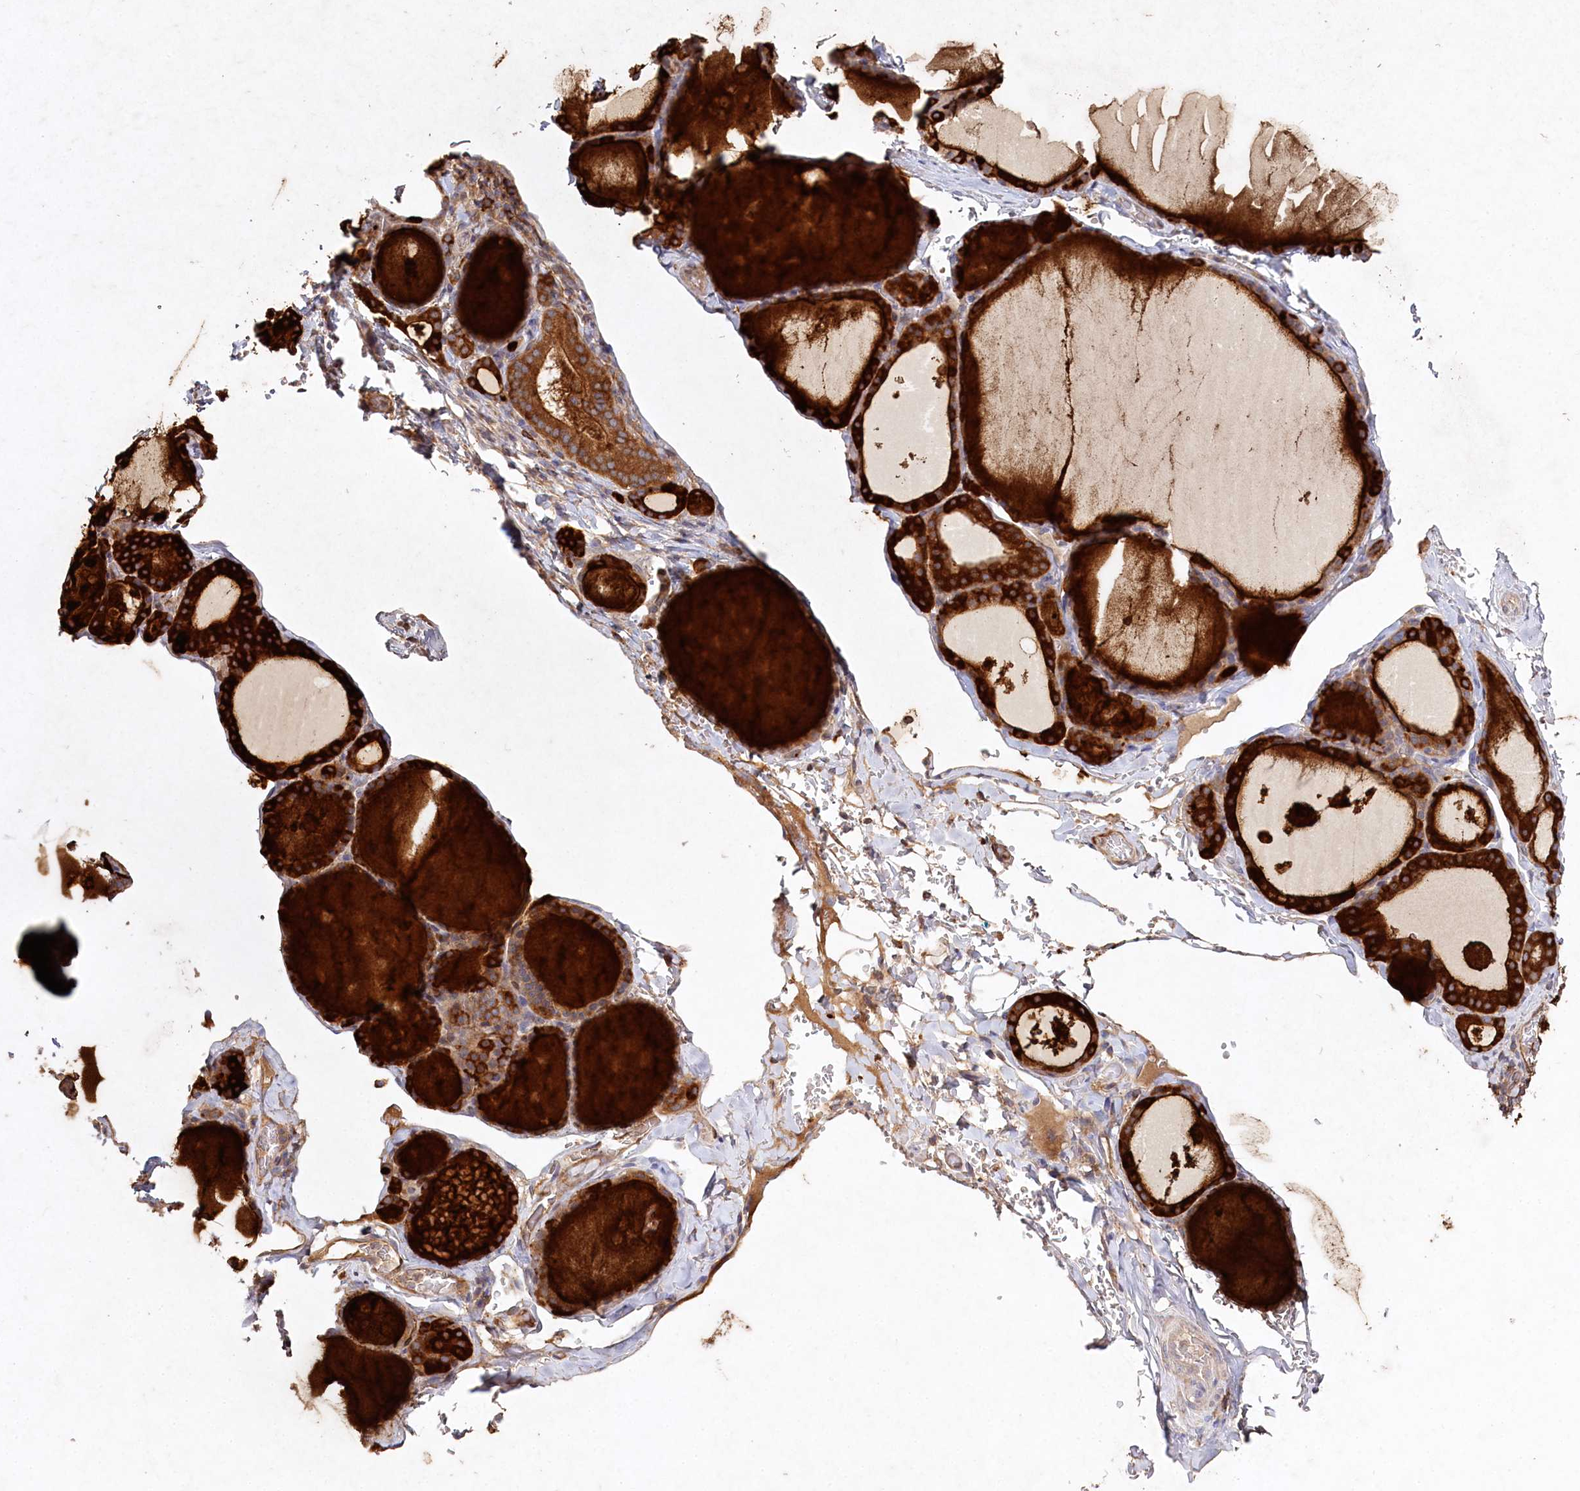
{"staining": {"intensity": "strong", "quantity": ">75%", "location": "cytoplasmic/membranous"}, "tissue": "thyroid gland", "cell_type": "Glandular cells", "image_type": "normal", "snomed": [{"axis": "morphology", "description": "Normal tissue, NOS"}, {"axis": "topography", "description": "Thyroid gland"}], "caption": "DAB (3,3'-diaminobenzidine) immunohistochemical staining of unremarkable thyroid gland shows strong cytoplasmic/membranous protein positivity in about >75% of glandular cells. (IHC, brightfield microscopy, high magnification).", "gene": "RBP5", "patient": {"sex": "male", "age": 56}}